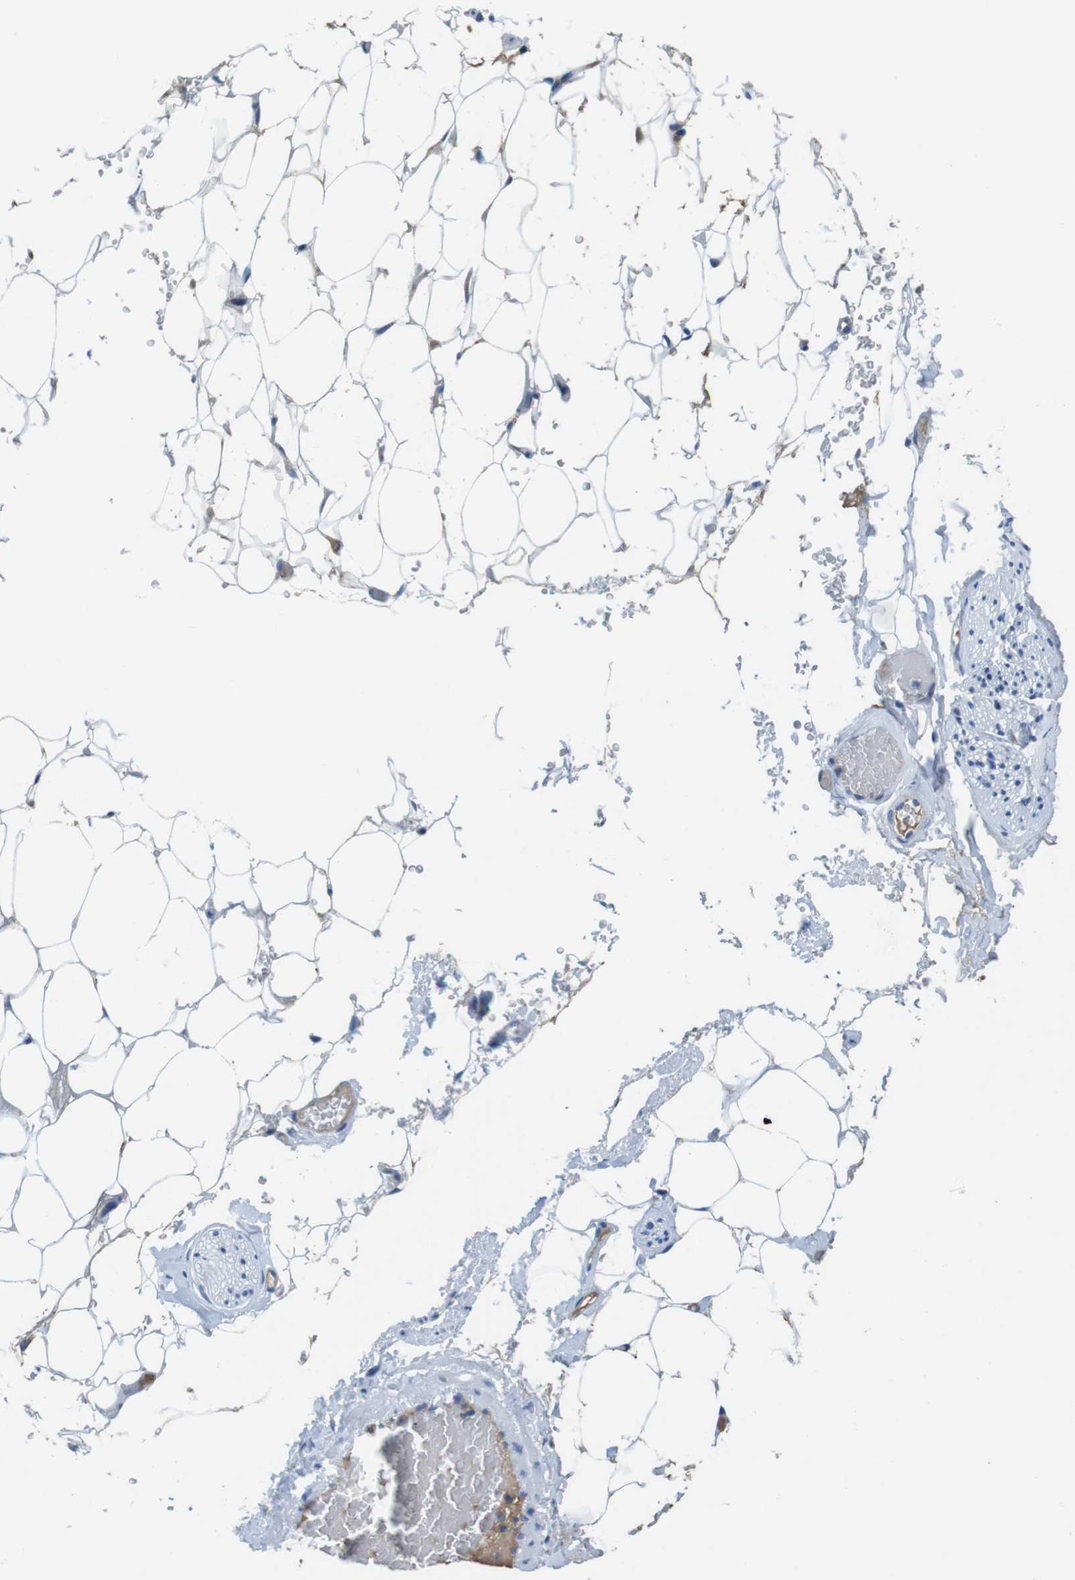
{"staining": {"intensity": "negative", "quantity": "none", "location": "none"}, "tissue": "adipose tissue", "cell_type": "Adipocytes", "image_type": "normal", "snomed": [{"axis": "morphology", "description": "Normal tissue, NOS"}, {"axis": "topography", "description": "Peripheral nerve tissue"}], "caption": "High power microscopy histopathology image of an immunohistochemistry (IHC) micrograph of normal adipose tissue, revealing no significant staining in adipocytes.", "gene": "TMPRSS15", "patient": {"sex": "male", "age": 70}}